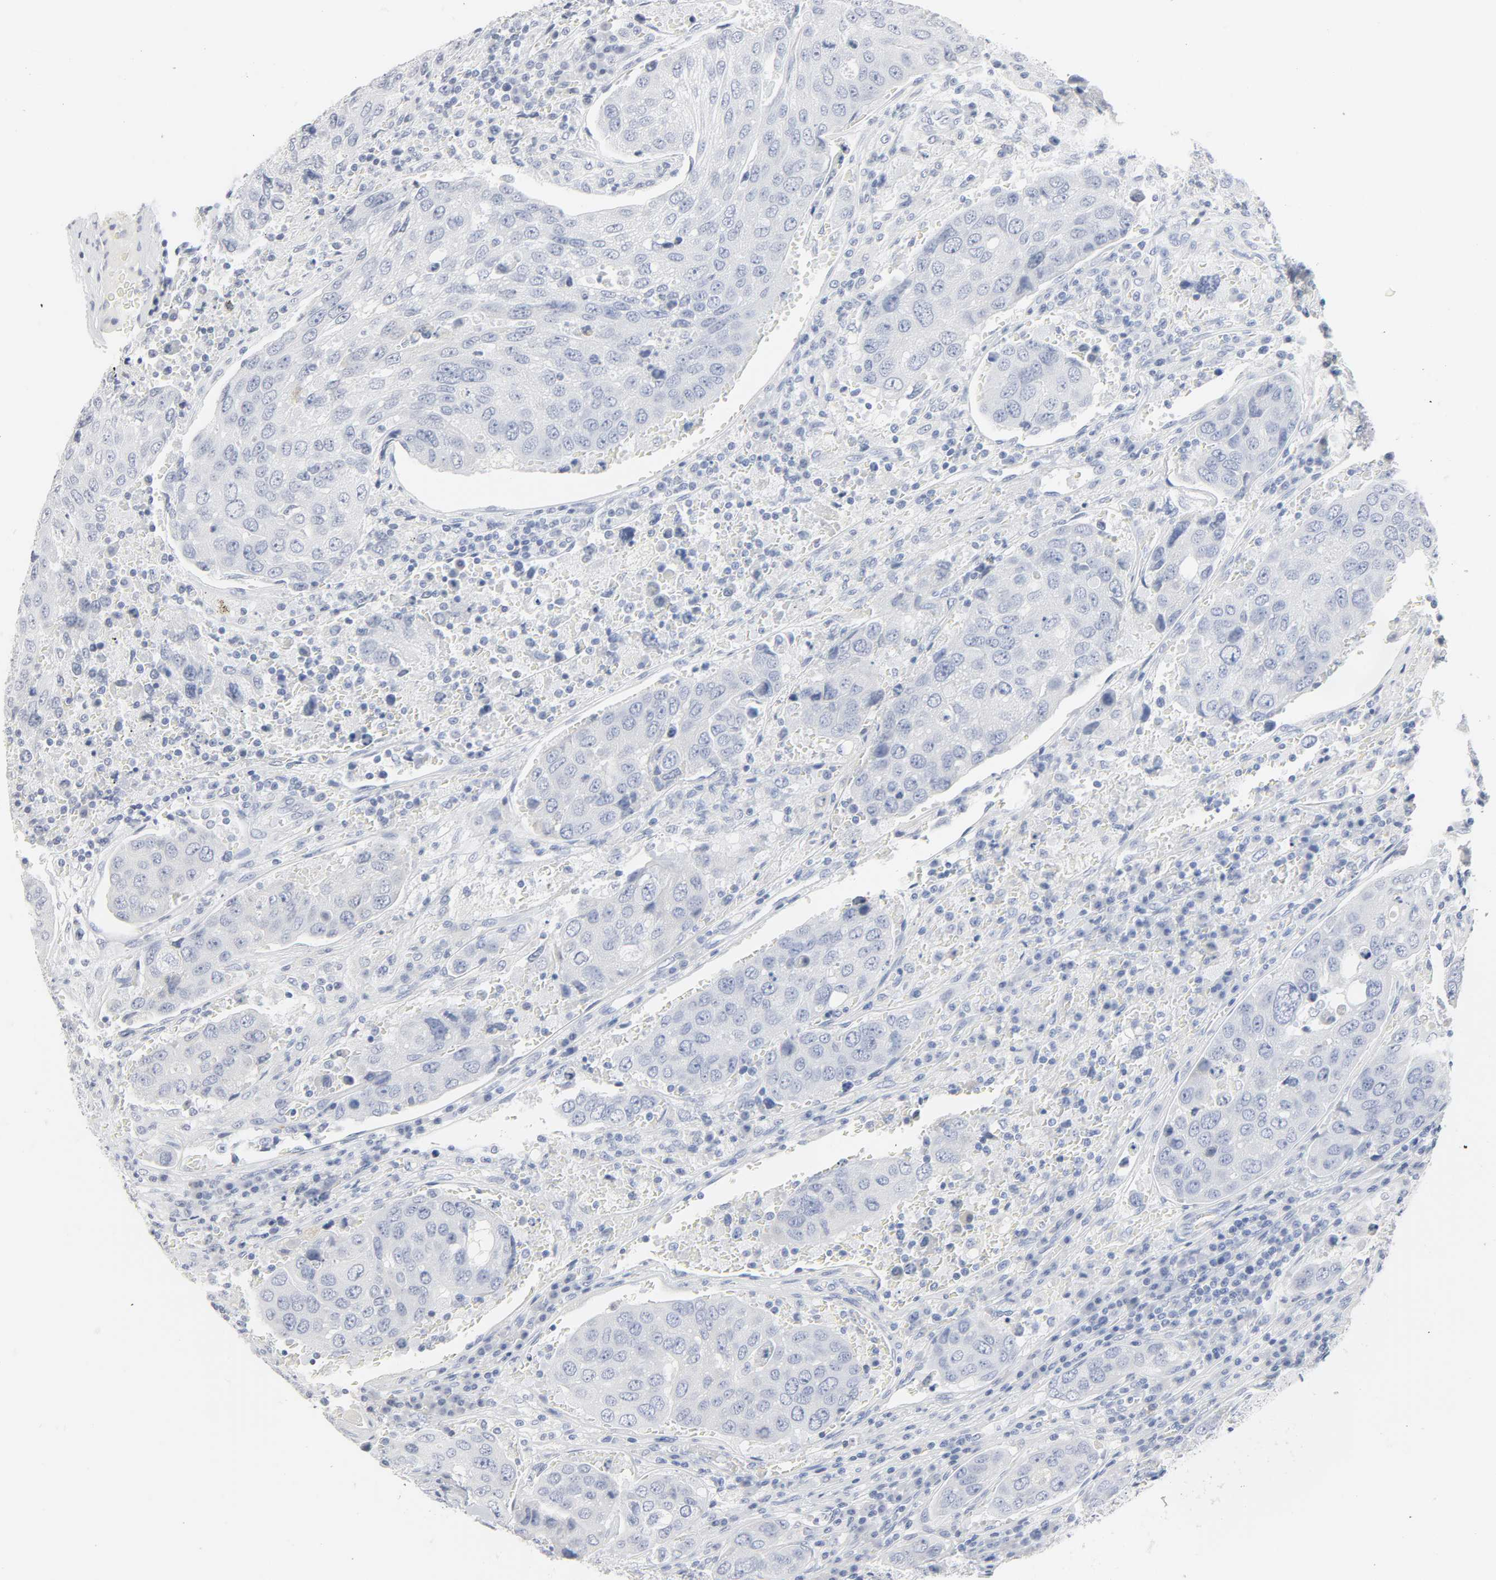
{"staining": {"intensity": "negative", "quantity": "none", "location": "none"}, "tissue": "urothelial cancer", "cell_type": "Tumor cells", "image_type": "cancer", "snomed": [{"axis": "morphology", "description": "Urothelial carcinoma, High grade"}, {"axis": "topography", "description": "Lymph node"}, {"axis": "topography", "description": "Urinary bladder"}], "caption": "Human urothelial cancer stained for a protein using IHC reveals no staining in tumor cells.", "gene": "ACP3", "patient": {"sex": "male", "age": 51}}